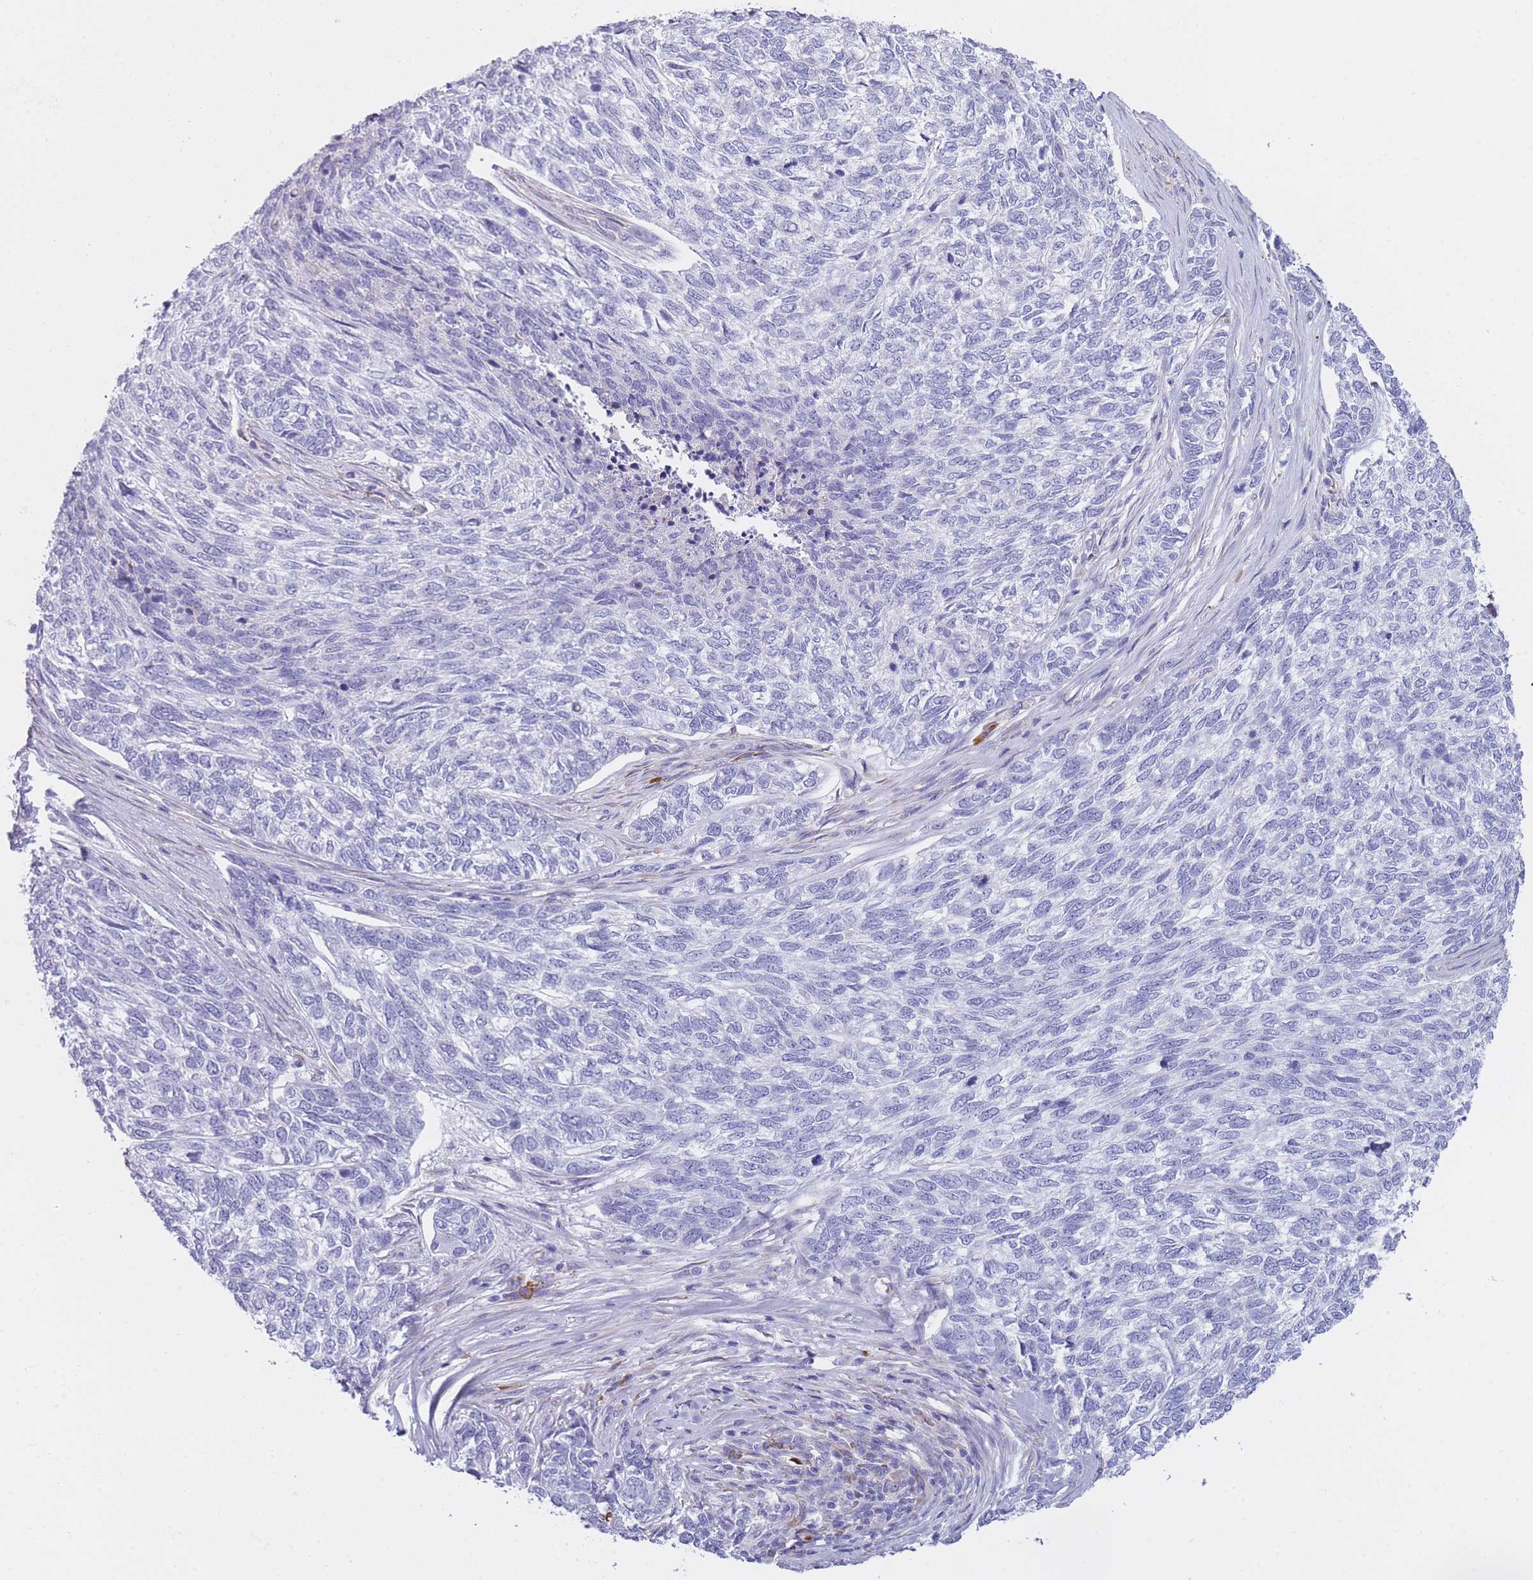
{"staining": {"intensity": "negative", "quantity": "none", "location": "none"}, "tissue": "skin cancer", "cell_type": "Tumor cells", "image_type": "cancer", "snomed": [{"axis": "morphology", "description": "Basal cell carcinoma"}, {"axis": "topography", "description": "Skin"}], "caption": "Immunohistochemical staining of human basal cell carcinoma (skin) shows no significant positivity in tumor cells.", "gene": "XKR8", "patient": {"sex": "female", "age": 65}}